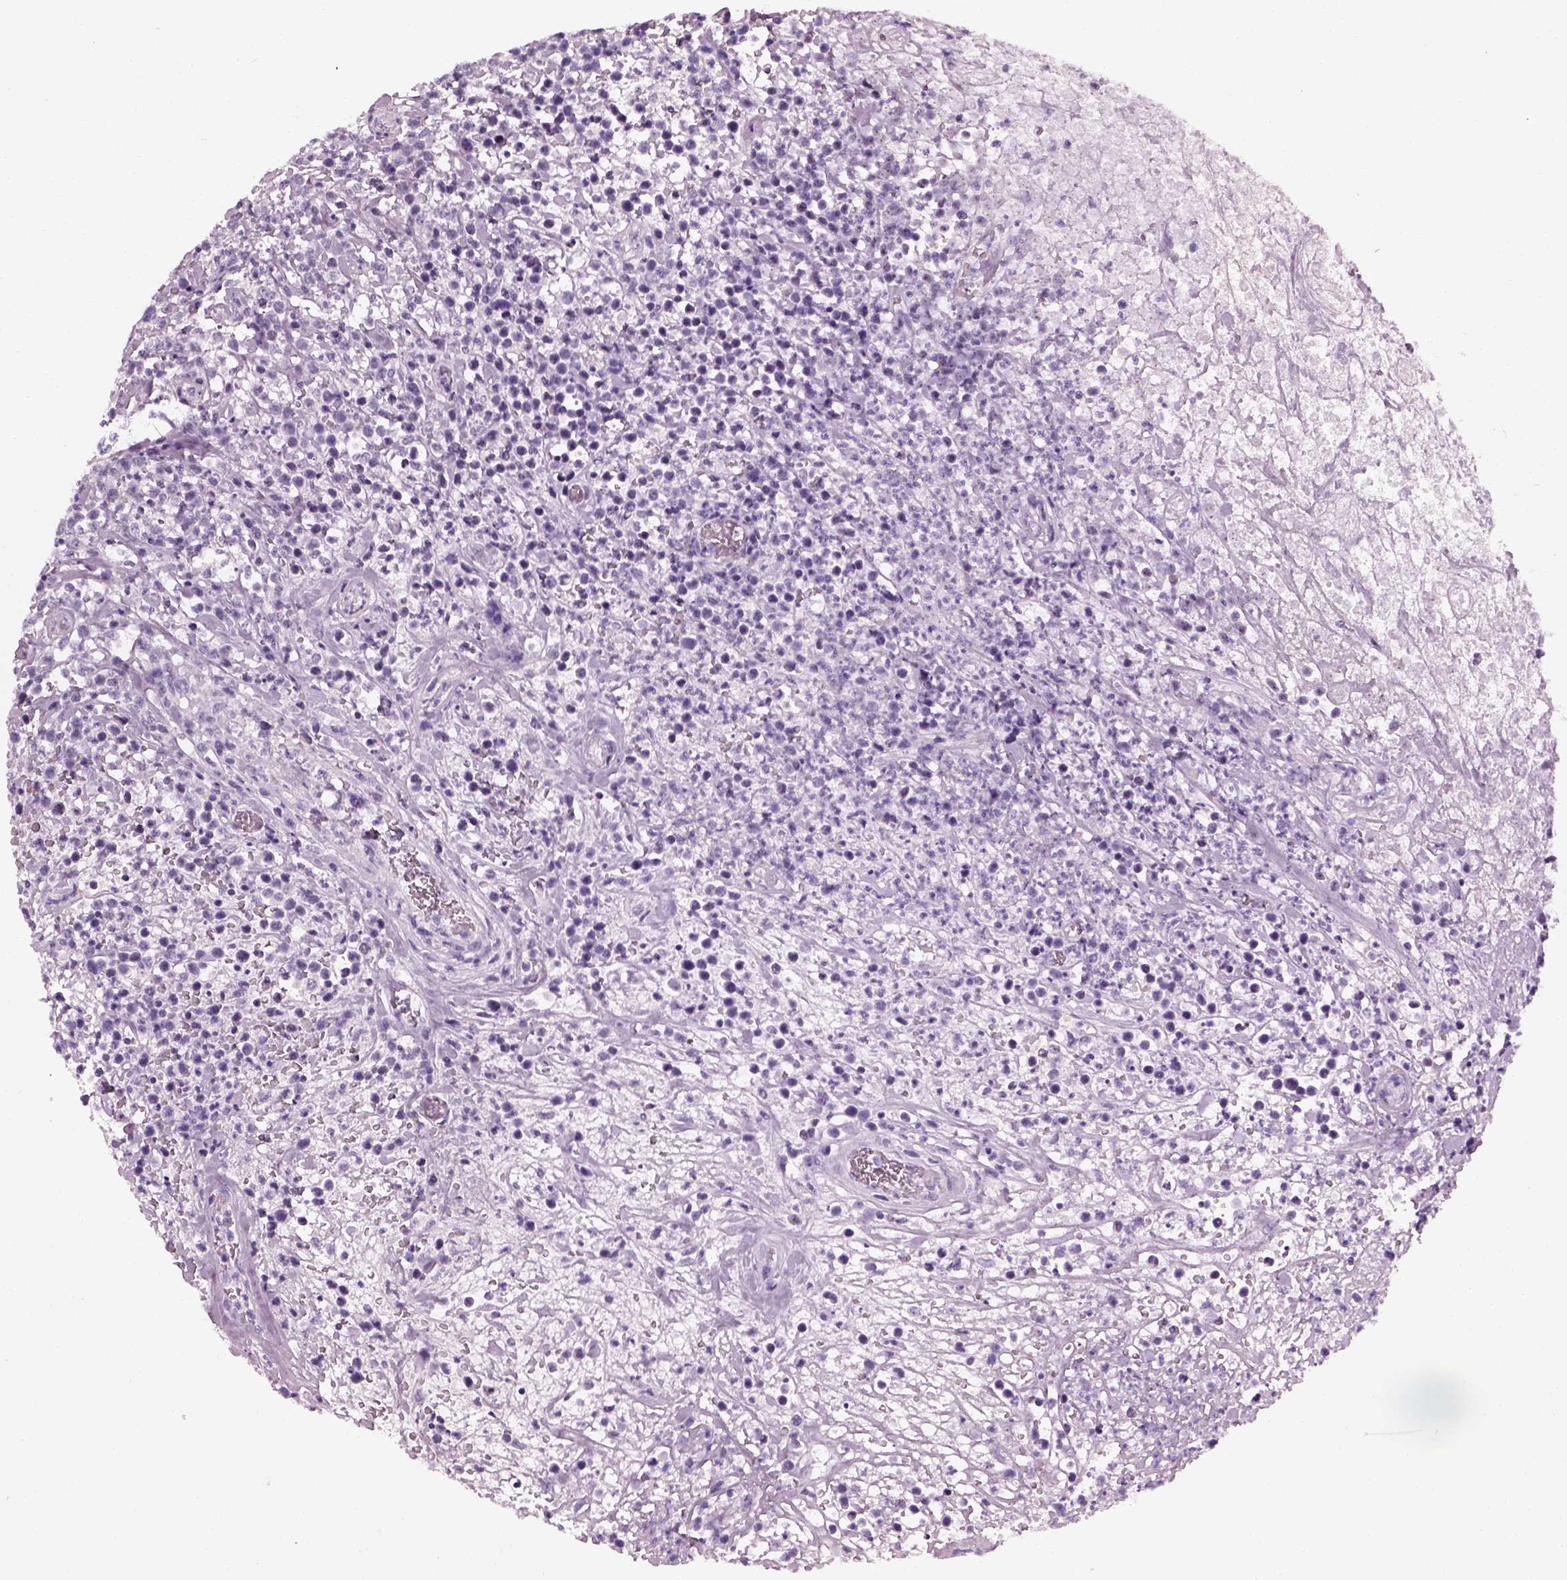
{"staining": {"intensity": "negative", "quantity": "none", "location": "none"}, "tissue": "lymphoma", "cell_type": "Tumor cells", "image_type": "cancer", "snomed": [{"axis": "morphology", "description": "Malignant lymphoma, non-Hodgkin's type, High grade"}, {"axis": "topography", "description": "Soft tissue"}], "caption": "Immunohistochemistry (IHC) micrograph of neoplastic tissue: human lymphoma stained with DAB exhibits no significant protein positivity in tumor cells.", "gene": "ADGRG2", "patient": {"sex": "female", "age": 56}}